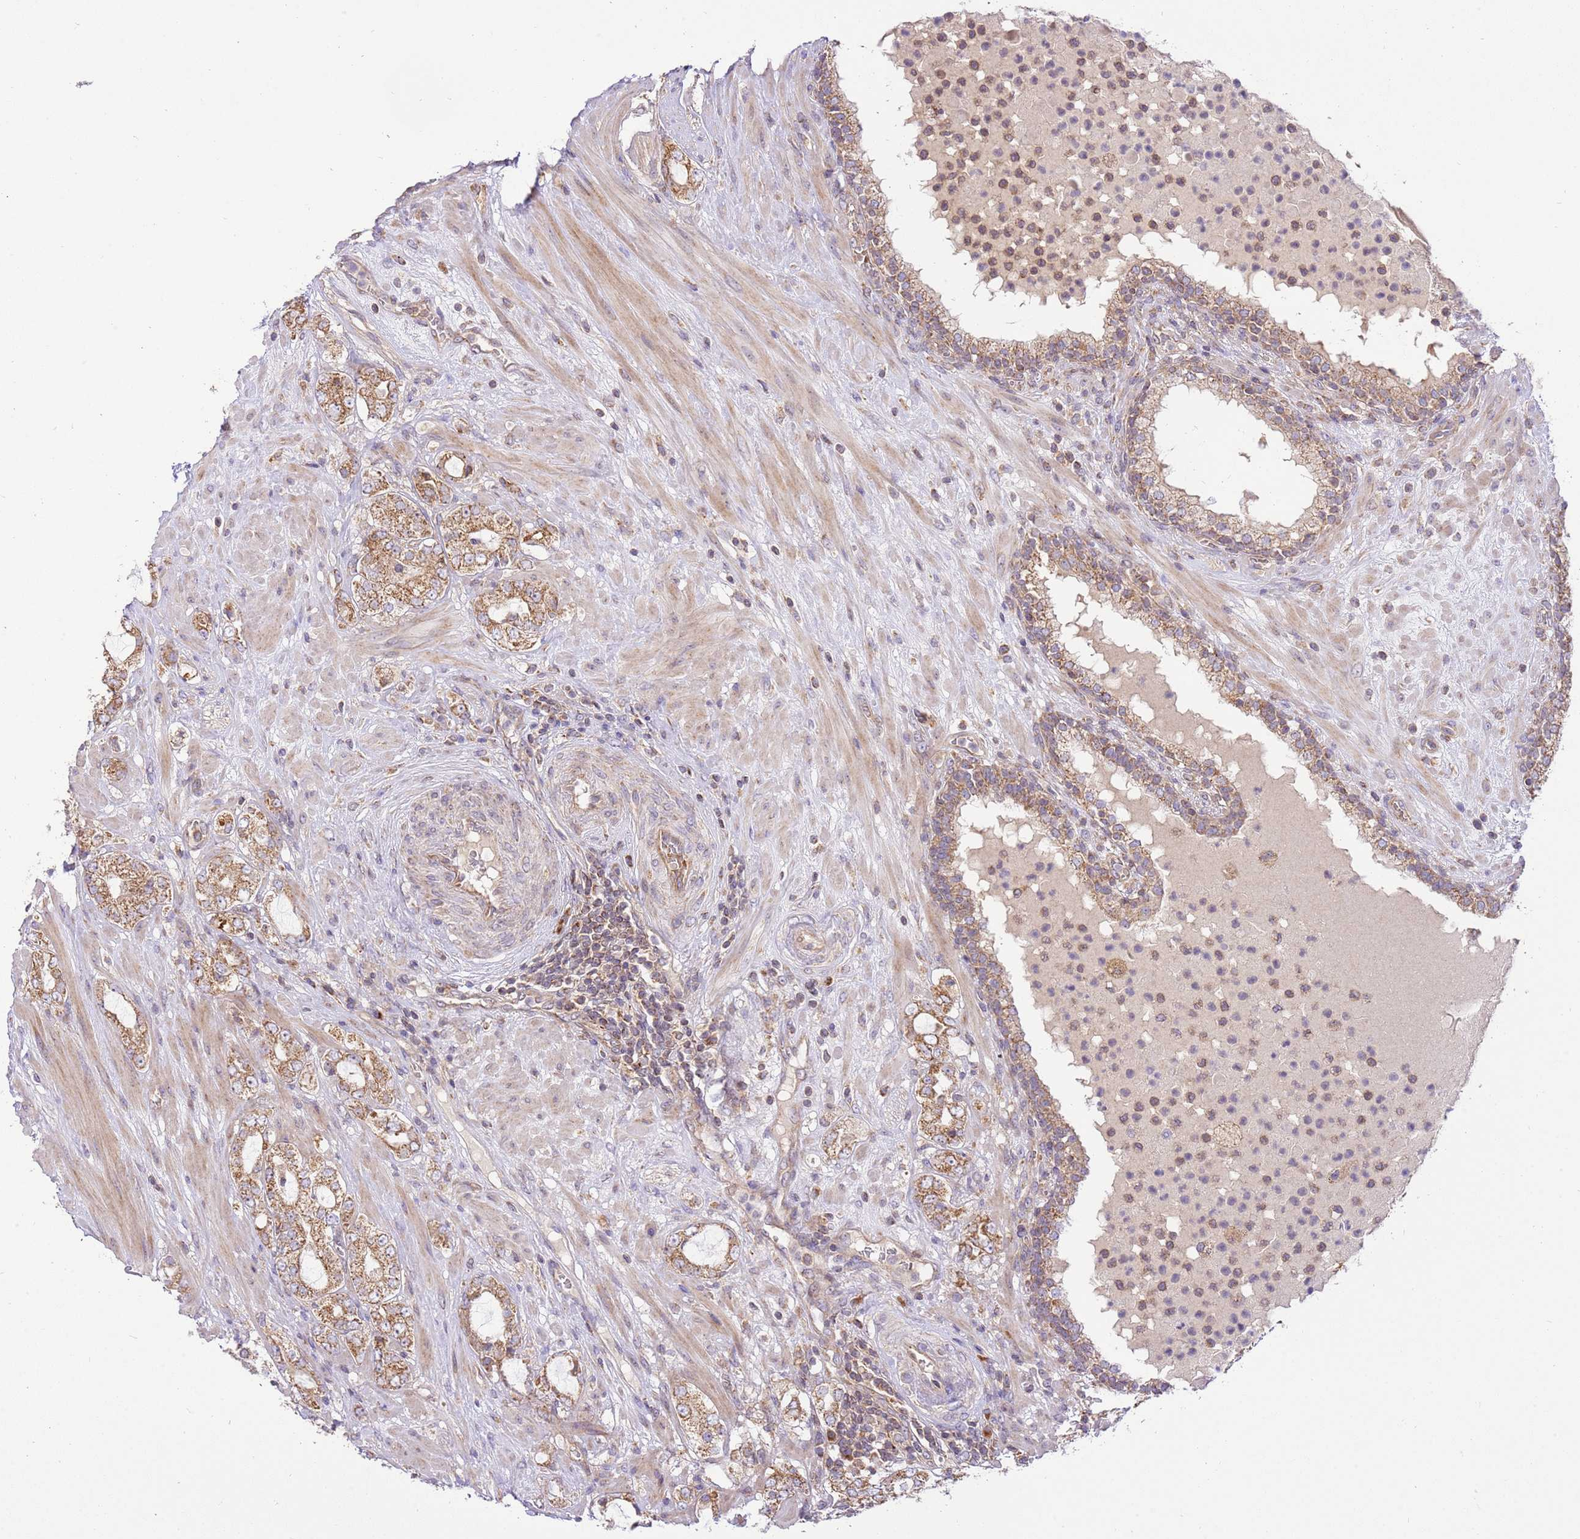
{"staining": {"intensity": "moderate", "quantity": ">75%", "location": "cytoplasmic/membranous"}, "tissue": "prostate cancer", "cell_type": "Tumor cells", "image_type": "cancer", "snomed": [{"axis": "morphology", "description": "Adenocarcinoma, High grade"}, {"axis": "topography", "description": "Prostate"}], "caption": "Immunohistochemistry of prostate high-grade adenocarcinoma displays medium levels of moderate cytoplasmic/membranous positivity in approximately >75% of tumor cells.", "gene": "SPATA2L", "patient": {"sex": "male", "age": 64}}